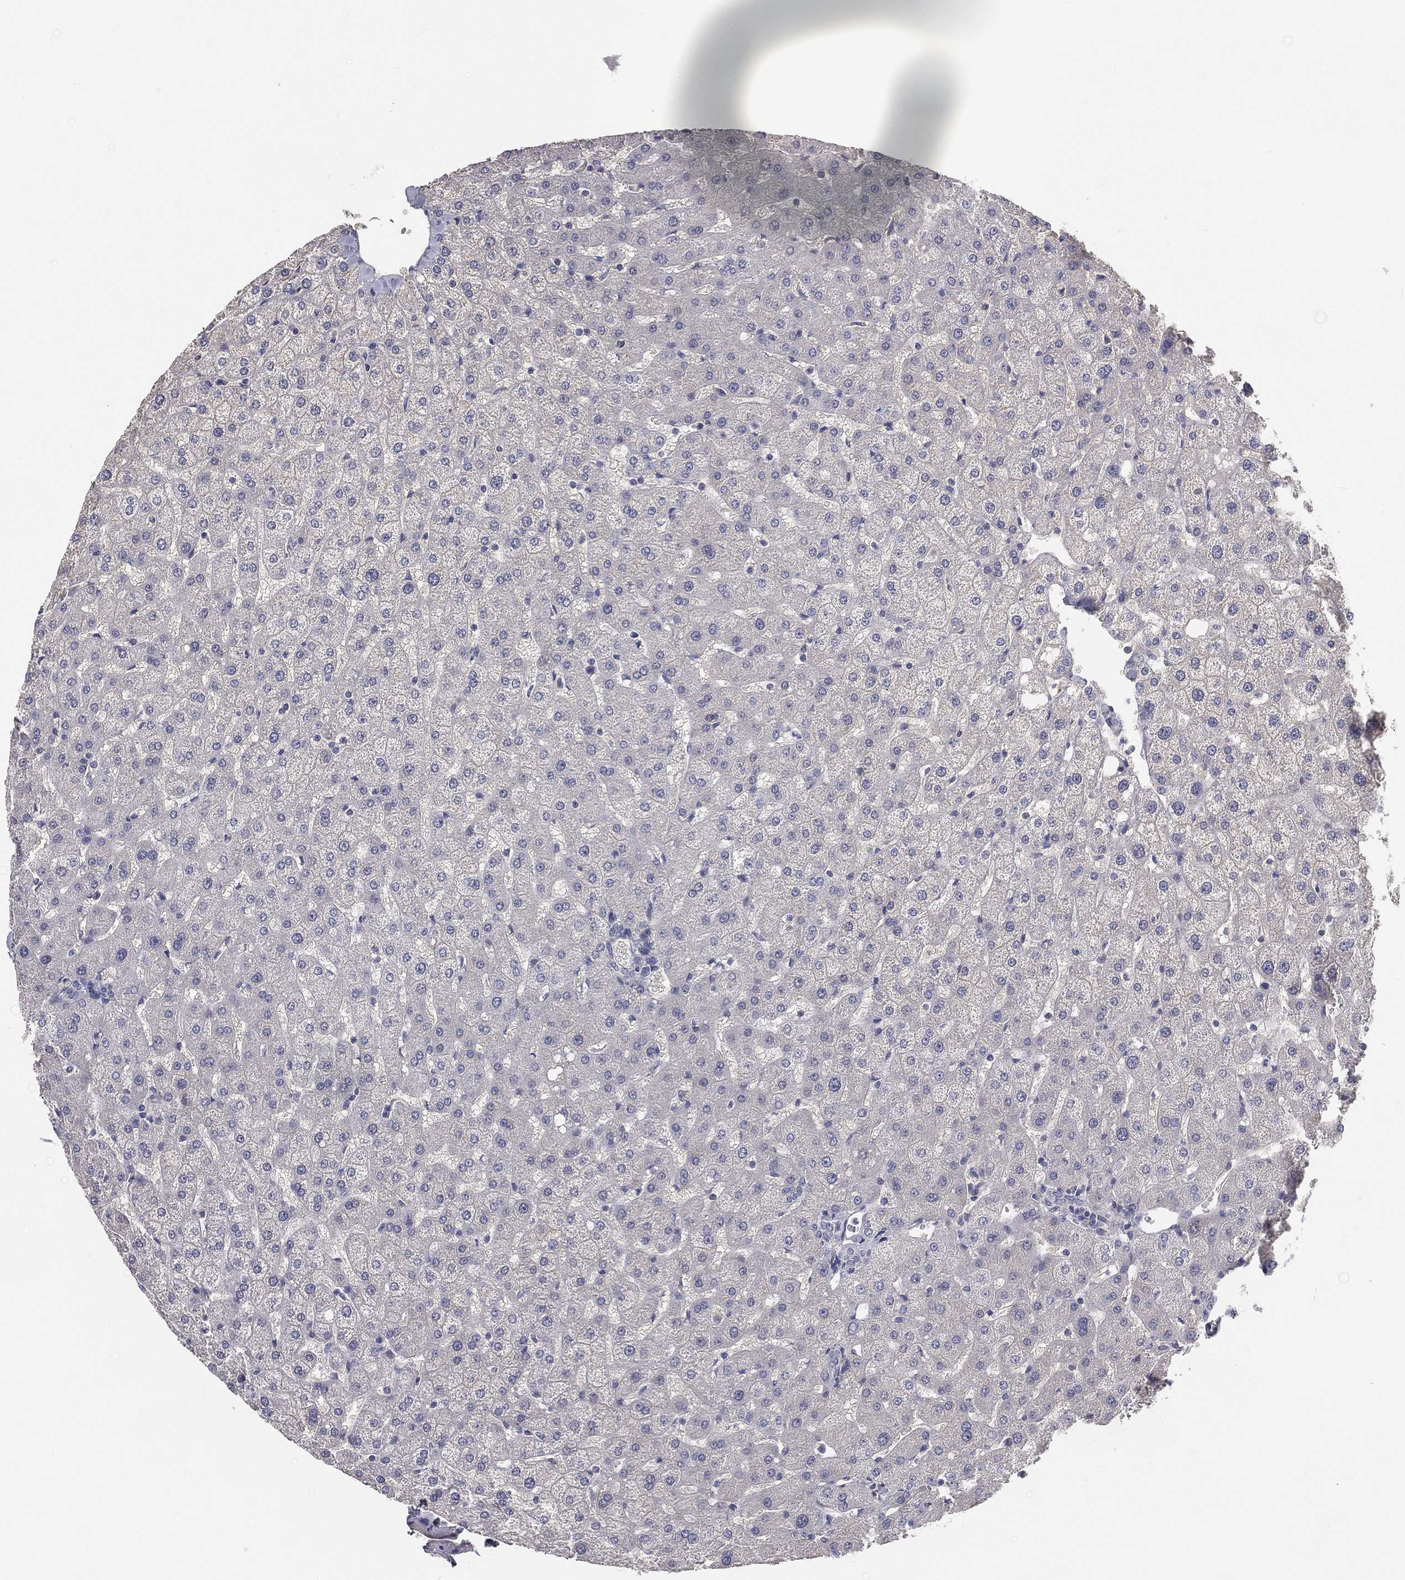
{"staining": {"intensity": "negative", "quantity": "none", "location": "none"}, "tissue": "liver", "cell_type": "Cholangiocytes", "image_type": "normal", "snomed": [{"axis": "morphology", "description": "Normal tissue, NOS"}, {"axis": "topography", "description": "Liver"}], "caption": "Immunohistochemistry histopathology image of benign liver: liver stained with DAB (3,3'-diaminobenzidine) reveals no significant protein expression in cholangiocytes. (Stains: DAB immunohistochemistry (IHC) with hematoxylin counter stain, Microscopy: brightfield microscopy at high magnification).", "gene": "CROCC", "patient": {"sex": "female", "age": 50}}